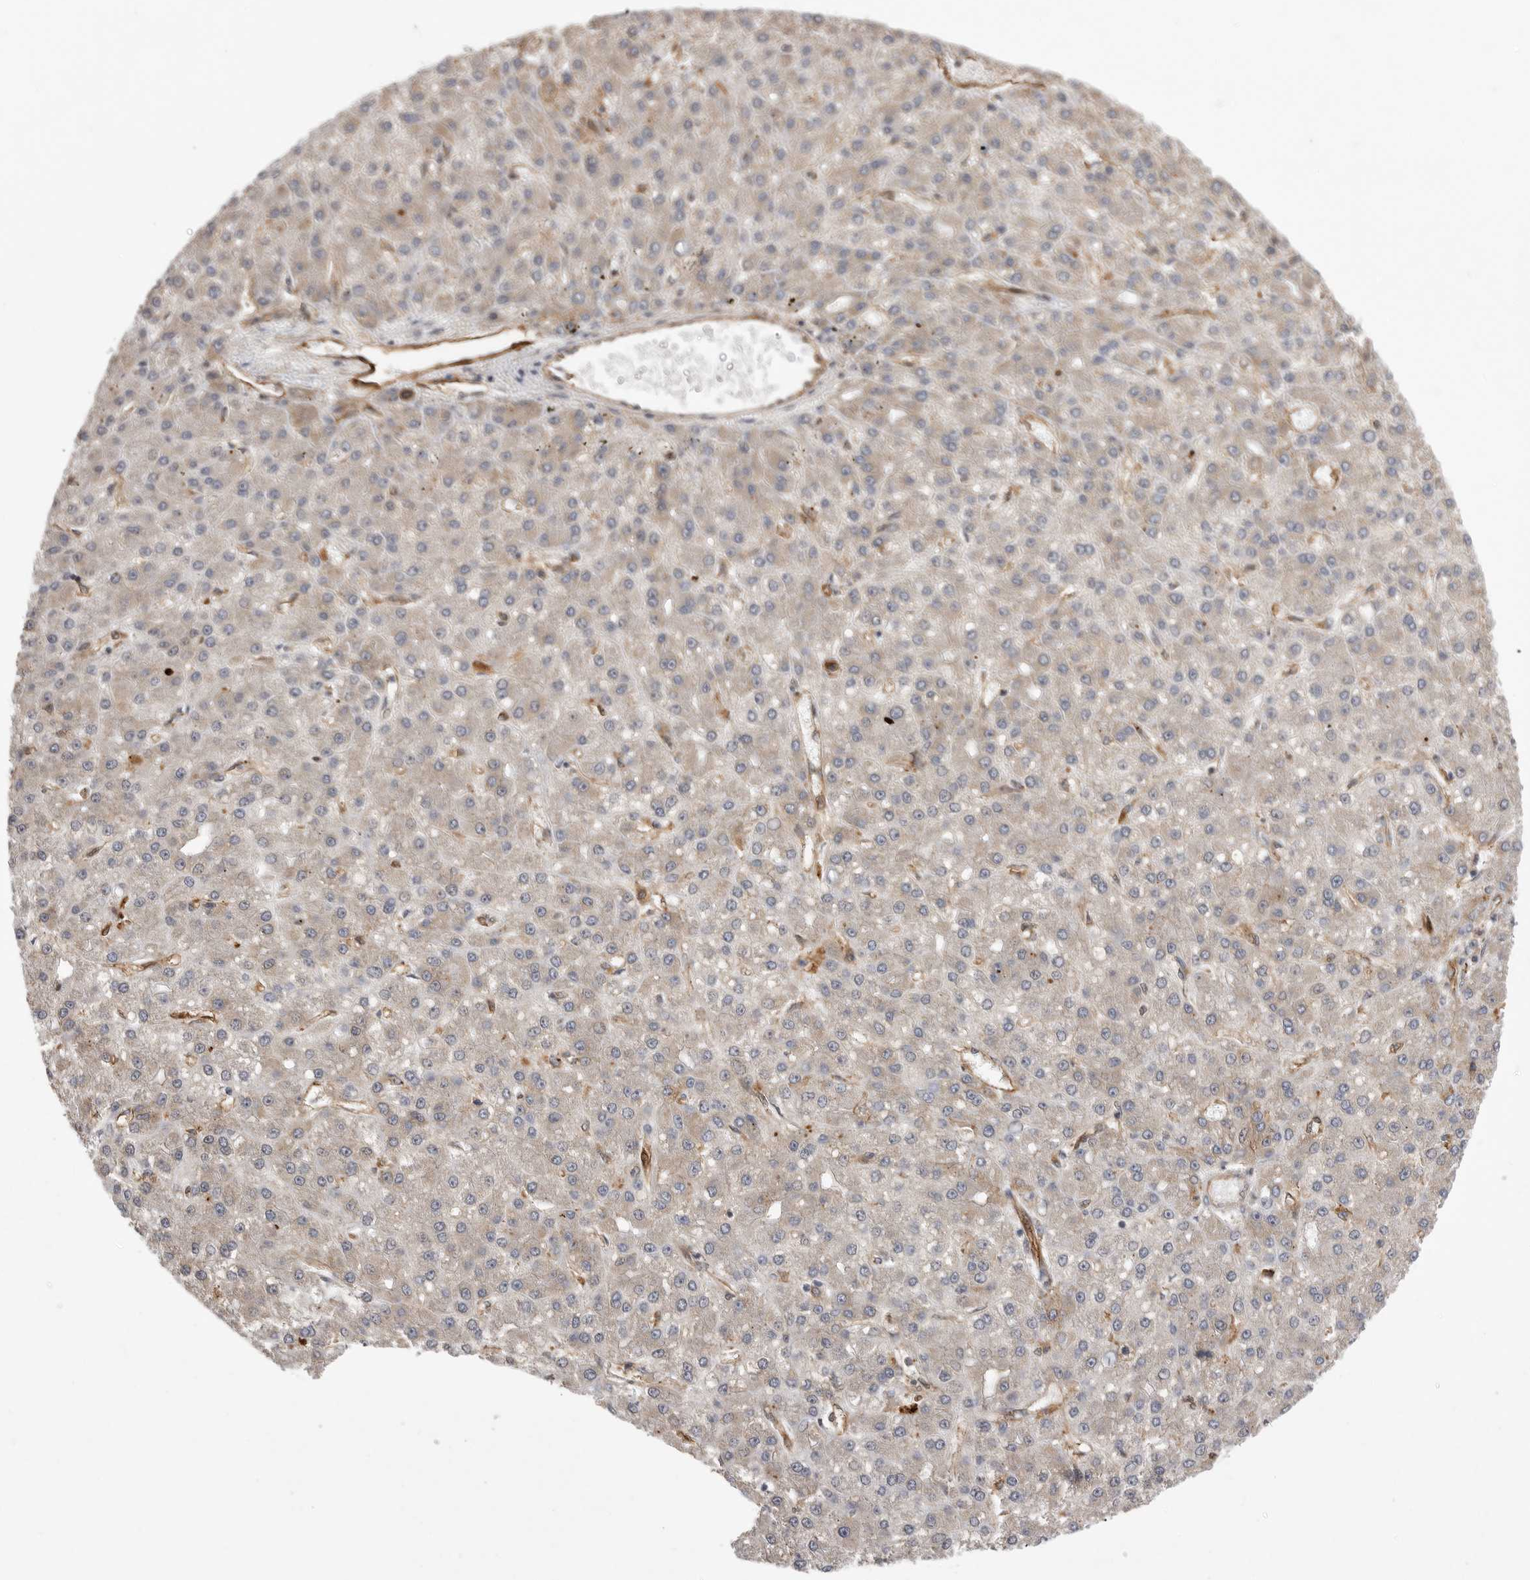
{"staining": {"intensity": "weak", "quantity": "<25%", "location": "cytoplasmic/membranous"}, "tissue": "liver cancer", "cell_type": "Tumor cells", "image_type": "cancer", "snomed": [{"axis": "morphology", "description": "Carcinoma, Hepatocellular, NOS"}, {"axis": "topography", "description": "Liver"}], "caption": "DAB (3,3'-diaminobenzidine) immunohistochemical staining of human hepatocellular carcinoma (liver) shows no significant staining in tumor cells.", "gene": "NECTIN1", "patient": {"sex": "male", "age": 67}}